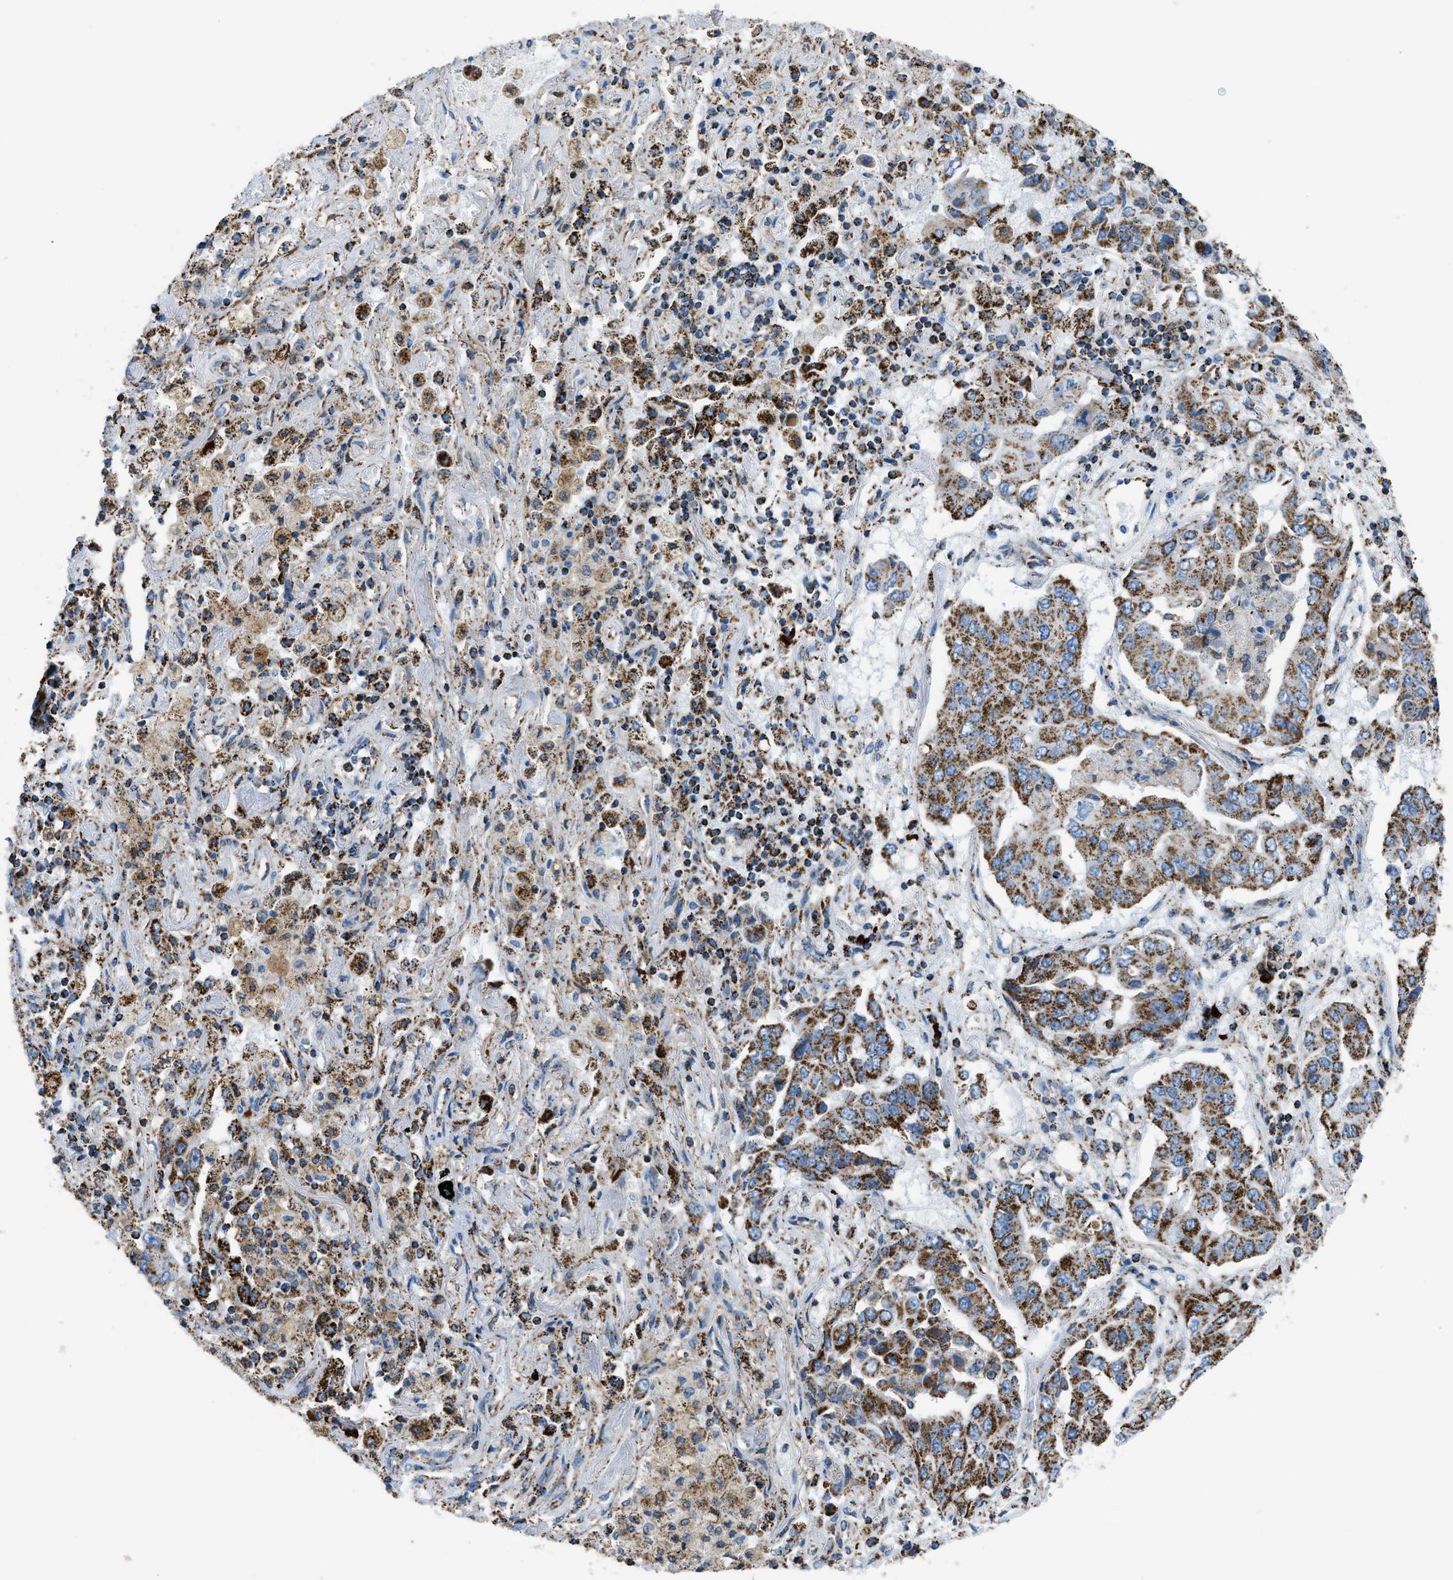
{"staining": {"intensity": "strong", "quantity": ">75%", "location": "cytoplasmic/membranous"}, "tissue": "lung cancer", "cell_type": "Tumor cells", "image_type": "cancer", "snomed": [{"axis": "morphology", "description": "Adenocarcinoma, NOS"}, {"axis": "topography", "description": "Lung"}], "caption": "Human adenocarcinoma (lung) stained with a protein marker shows strong staining in tumor cells.", "gene": "ETFB", "patient": {"sex": "female", "age": 65}}